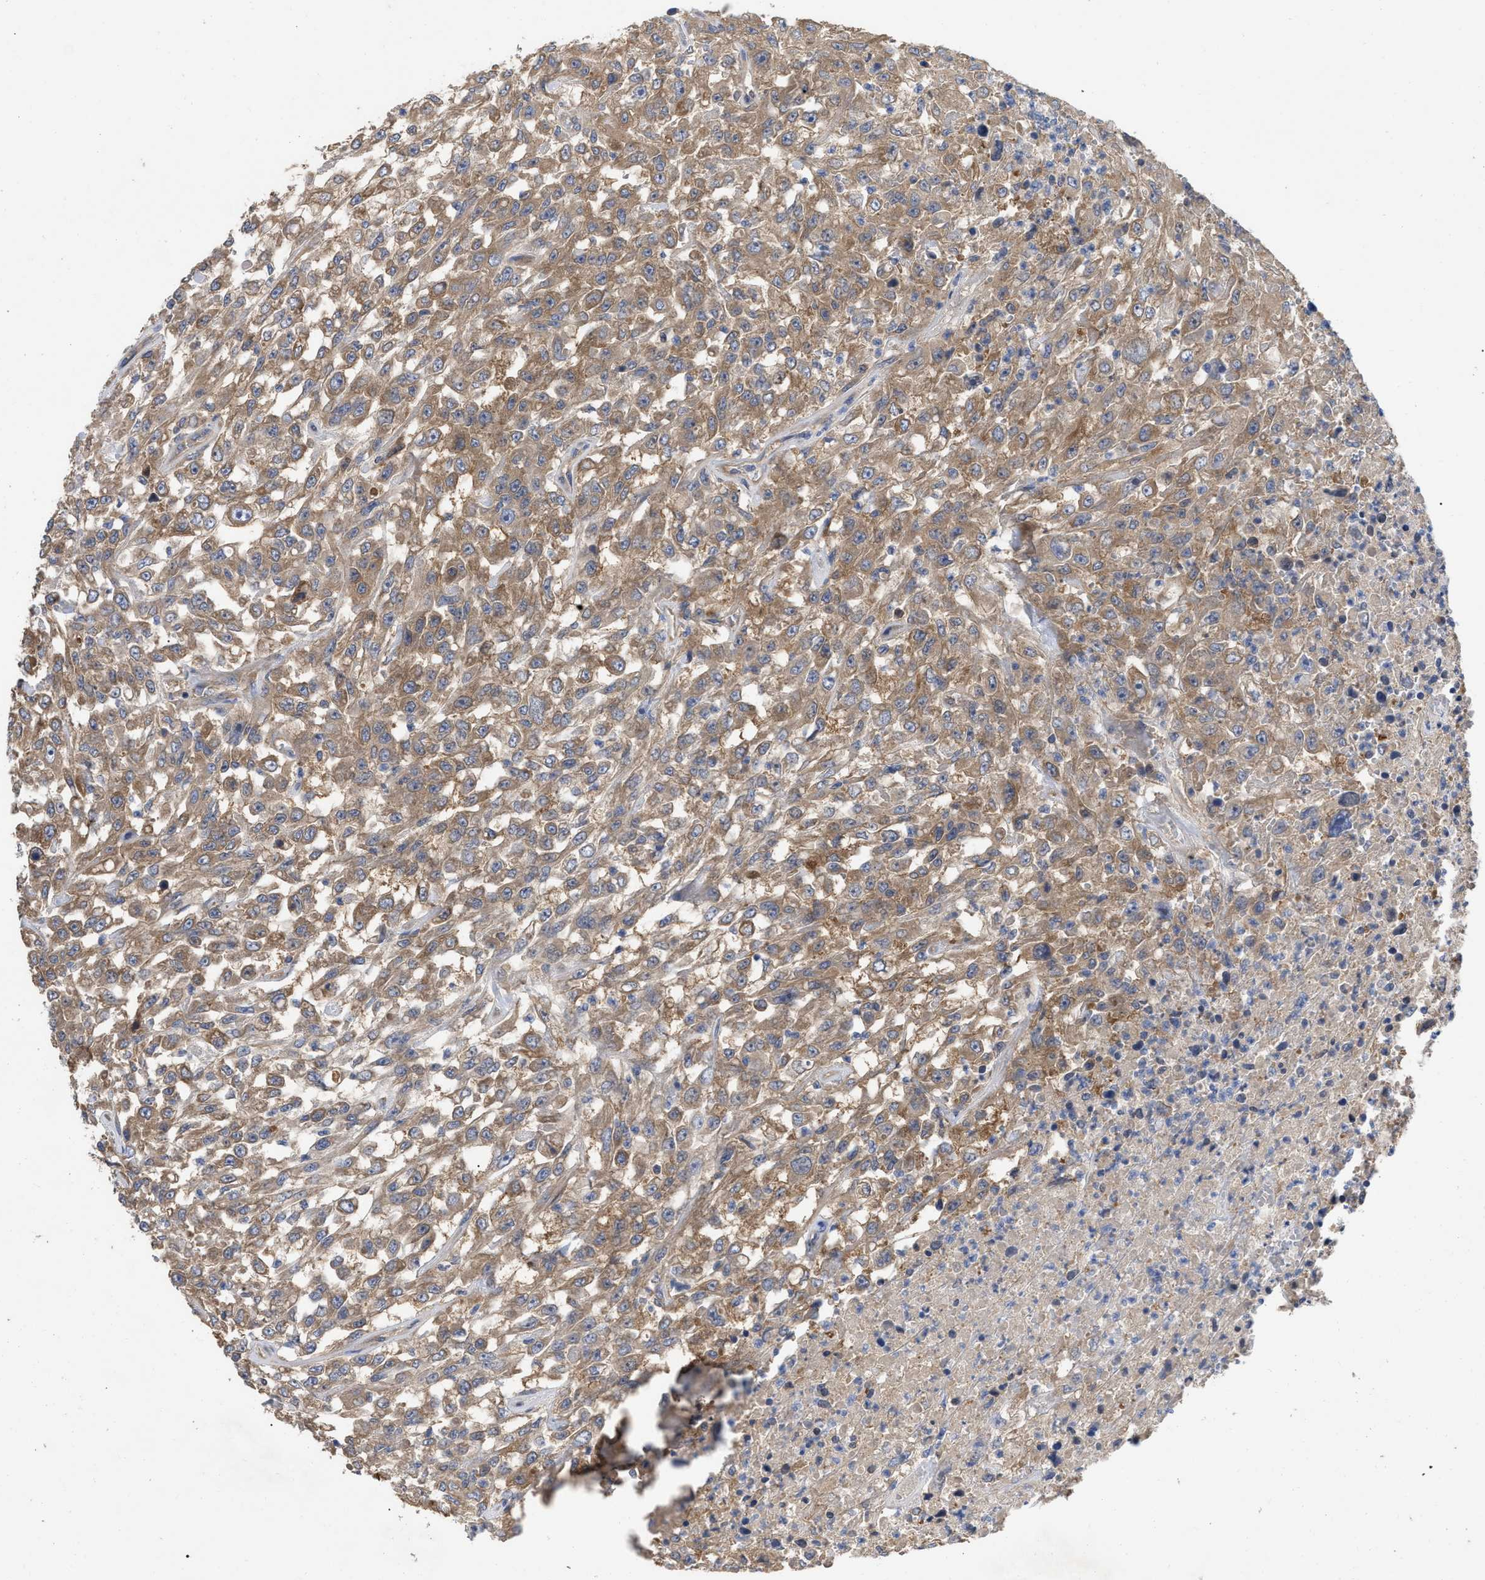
{"staining": {"intensity": "moderate", "quantity": ">75%", "location": "cytoplasmic/membranous"}, "tissue": "urothelial cancer", "cell_type": "Tumor cells", "image_type": "cancer", "snomed": [{"axis": "morphology", "description": "Urothelial carcinoma, High grade"}, {"axis": "topography", "description": "Urinary bladder"}], "caption": "This photomicrograph shows immunohistochemistry staining of urothelial cancer, with medium moderate cytoplasmic/membranous expression in approximately >75% of tumor cells.", "gene": "RAP1GDS1", "patient": {"sex": "male", "age": 46}}